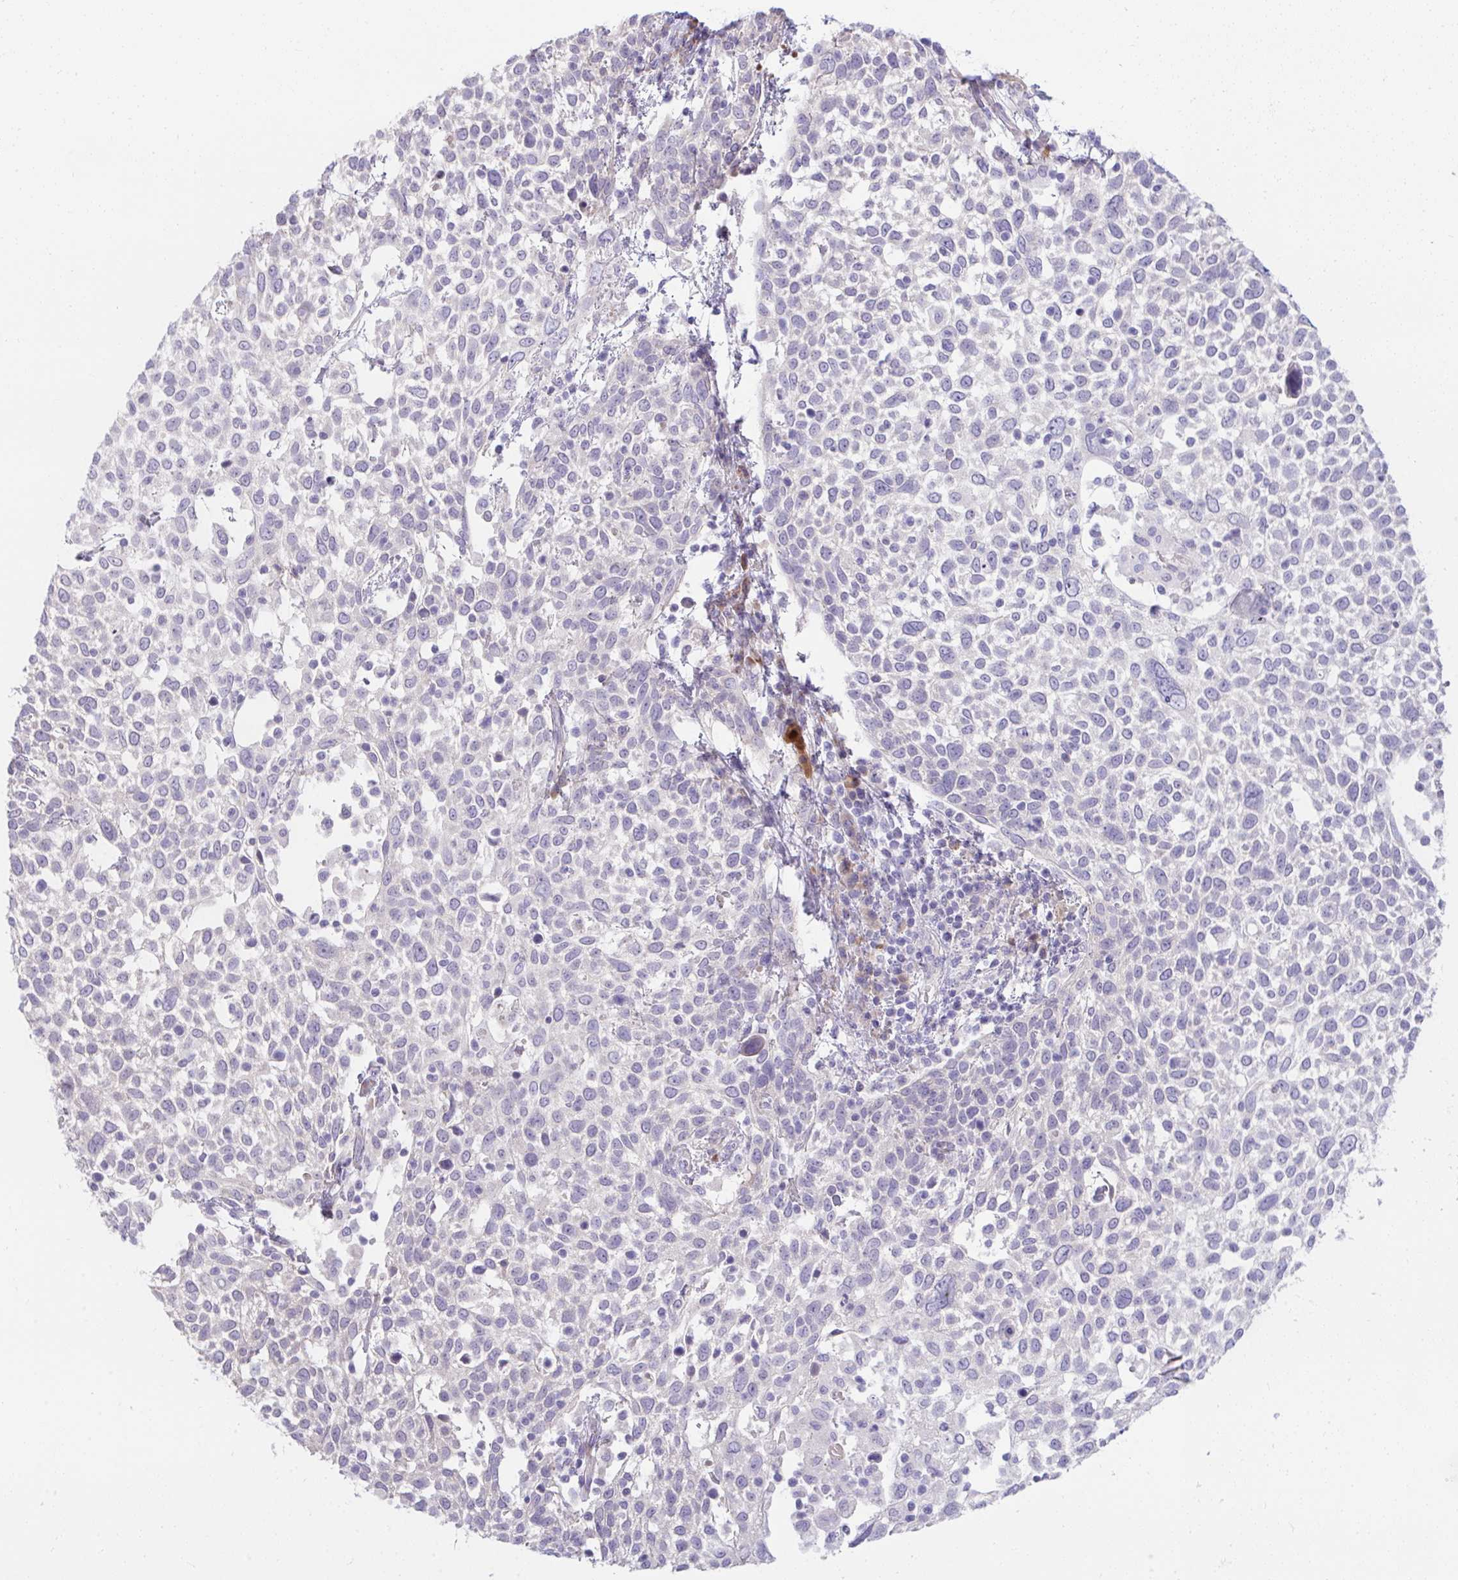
{"staining": {"intensity": "negative", "quantity": "none", "location": "none"}, "tissue": "cervical cancer", "cell_type": "Tumor cells", "image_type": "cancer", "snomed": [{"axis": "morphology", "description": "Squamous cell carcinoma, NOS"}, {"axis": "topography", "description": "Cervix"}], "caption": "Cervical cancer stained for a protein using immunohistochemistry displays no staining tumor cells.", "gene": "PIGZ", "patient": {"sex": "female", "age": 61}}